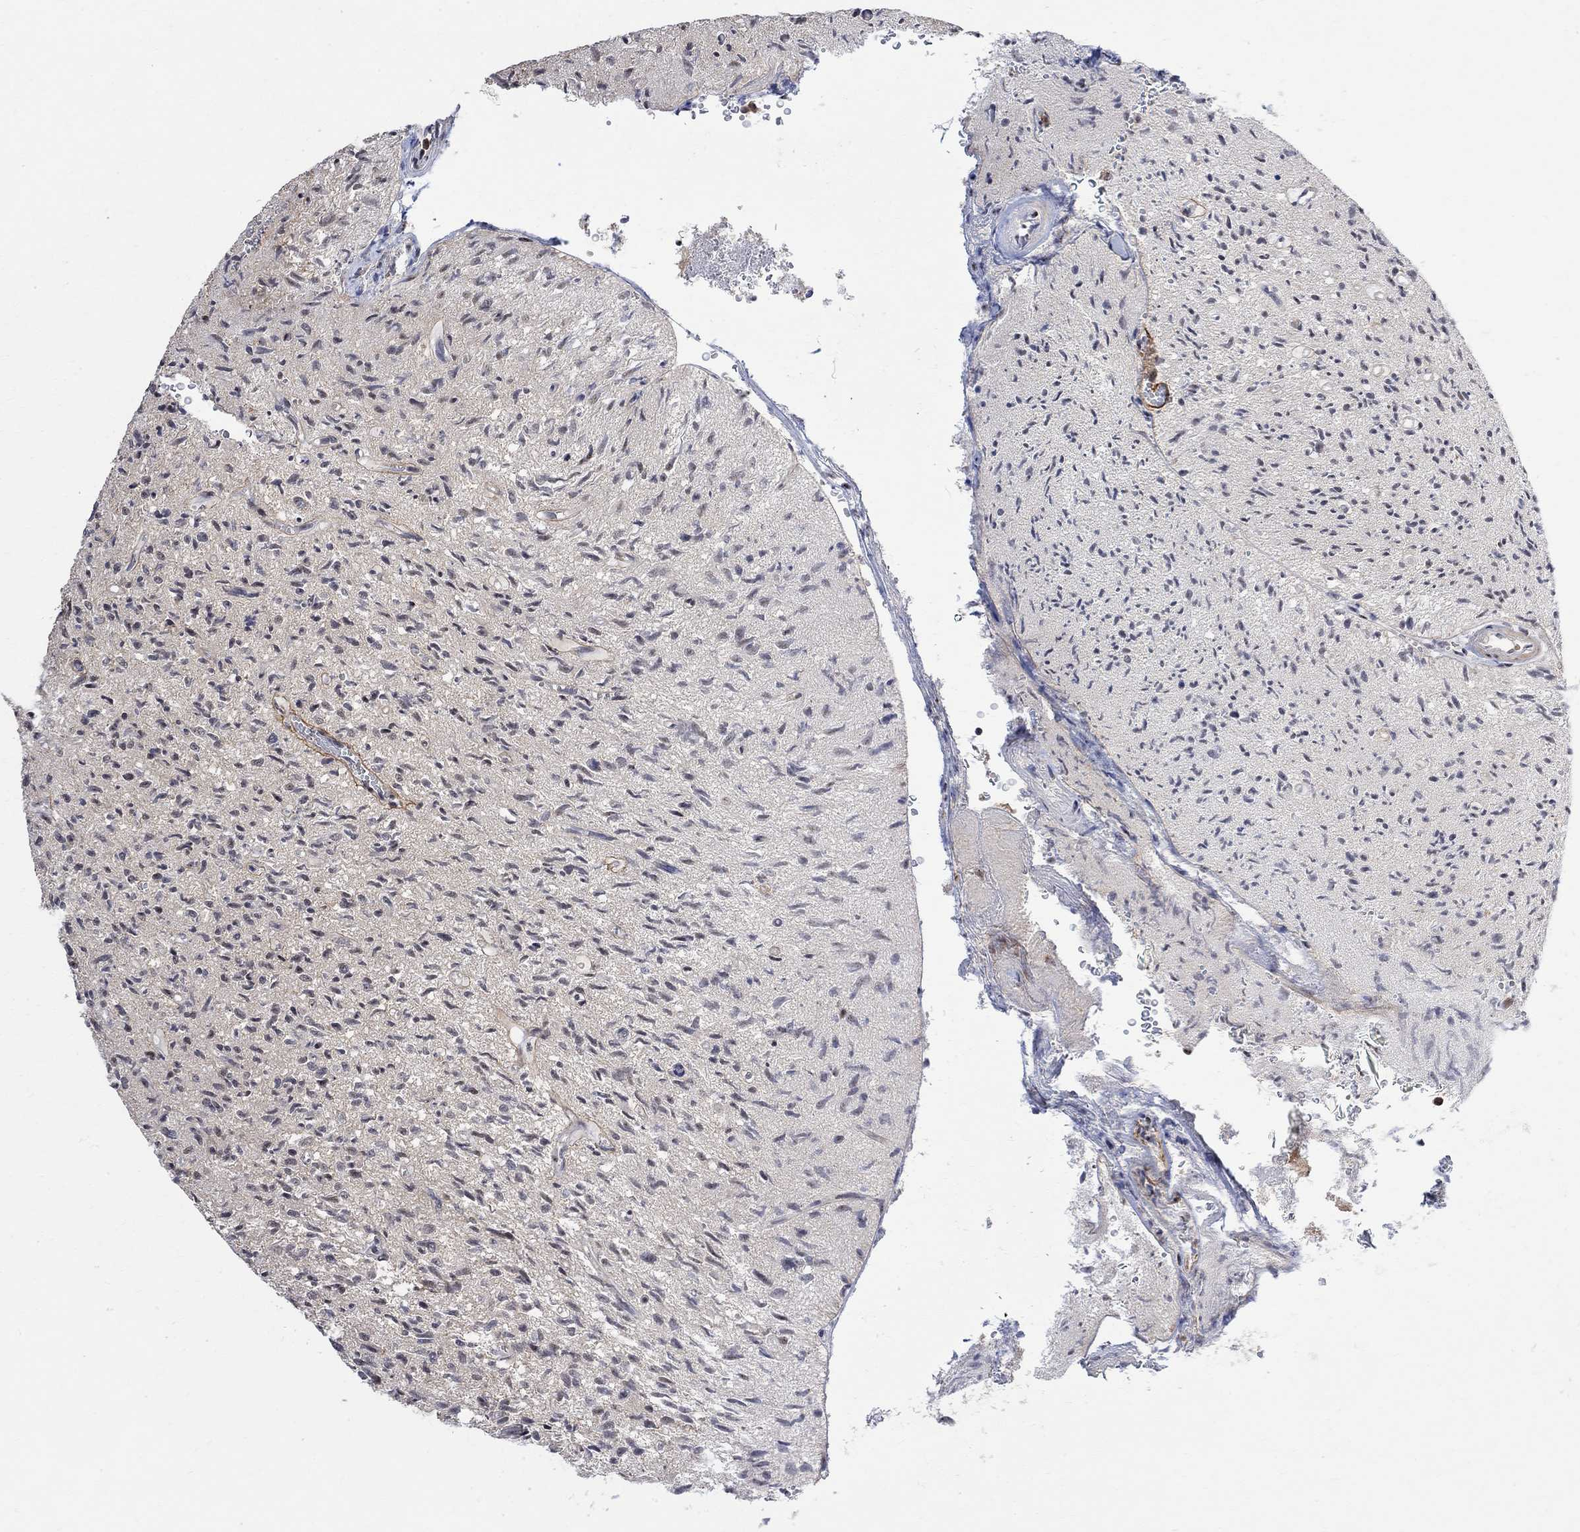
{"staining": {"intensity": "negative", "quantity": "none", "location": "none"}, "tissue": "glioma", "cell_type": "Tumor cells", "image_type": "cancer", "snomed": [{"axis": "morphology", "description": "Glioma, malignant, High grade"}, {"axis": "topography", "description": "Brain"}], "caption": "Tumor cells are negative for brown protein staining in malignant glioma (high-grade).", "gene": "E4F1", "patient": {"sex": "male", "age": 64}}